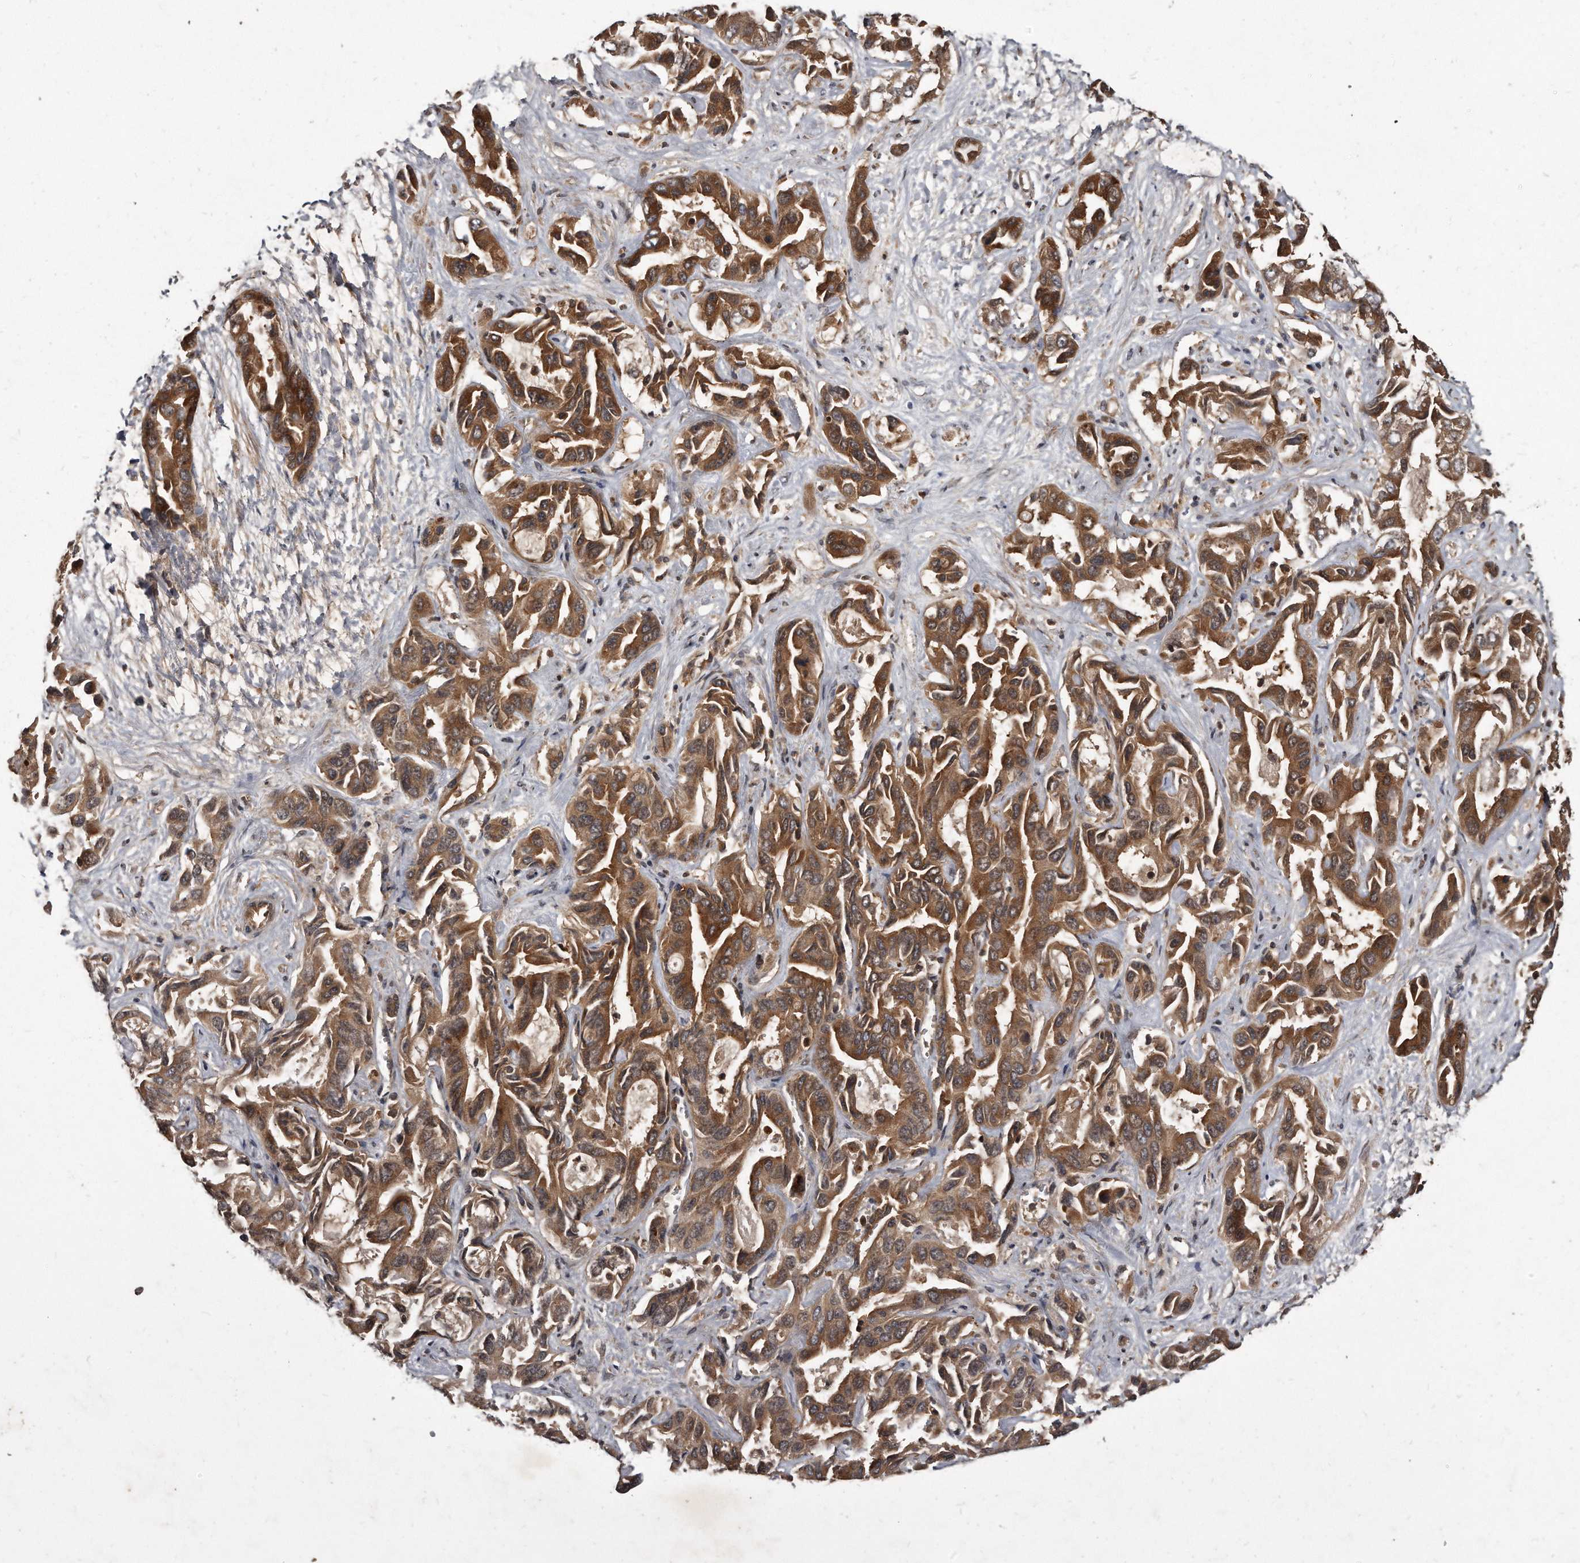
{"staining": {"intensity": "moderate", "quantity": ">75%", "location": "cytoplasmic/membranous"}, "tissue": "liver cancer", "cell_type": "Tumor cells", "image_type": "cancer", "snomed": [{"axis": "morphology", "description": "Cholangiocarcinoma"}, {"axis": "topography", "description": "Liver"}], "caption": "A photomicrograph showing moderate cytoplasmic/membranous staining in approximately >75% of tumor cells in liver cancer (cholangiocarcinoma), as visualized by brown immunohistochemical staining.", "gene": "FAM136A", "patient": {"sex": "female", "age": 52}}